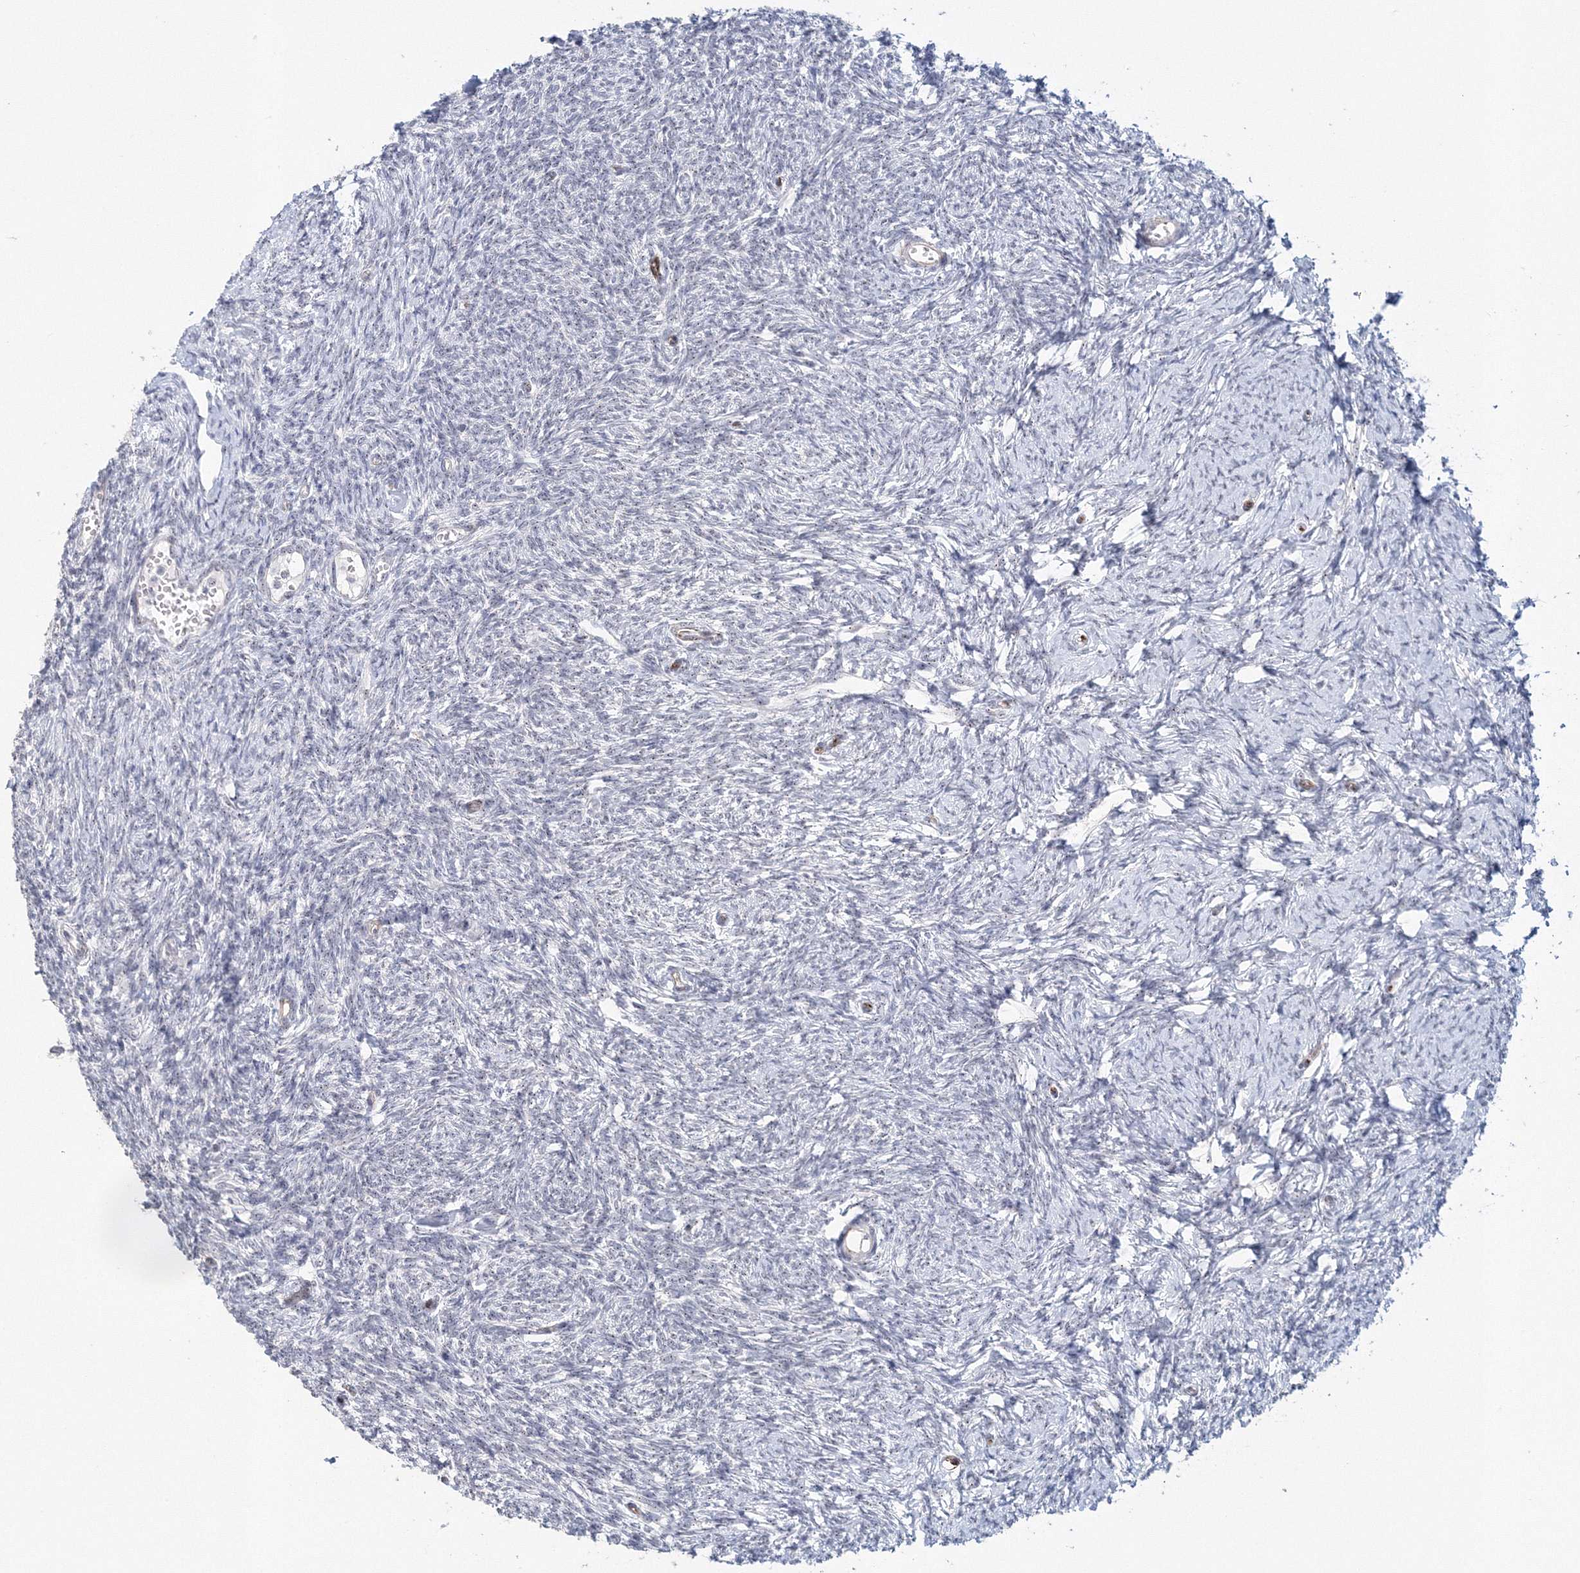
{"staining": {"intensity": "negative", "quantity": "none", "location": "none"}, "tissue": "ovary", "cell_type": "Ovarian stroma cells", "image_type": "normal", "snomed": [{"axis": "morphology", "description": "Normal tissue, NOS"}, {"axis": "morphology", "description": "Cyst, NOS"}, {"axis": "topography", "description": "Ovary"}], "caption": "DAB immunohistochemical staining of benign ovary shows no significant expression in ovarian stroma cells.", "gene": "SIRT7", "patient": {"sex": "female", "age": 33}}